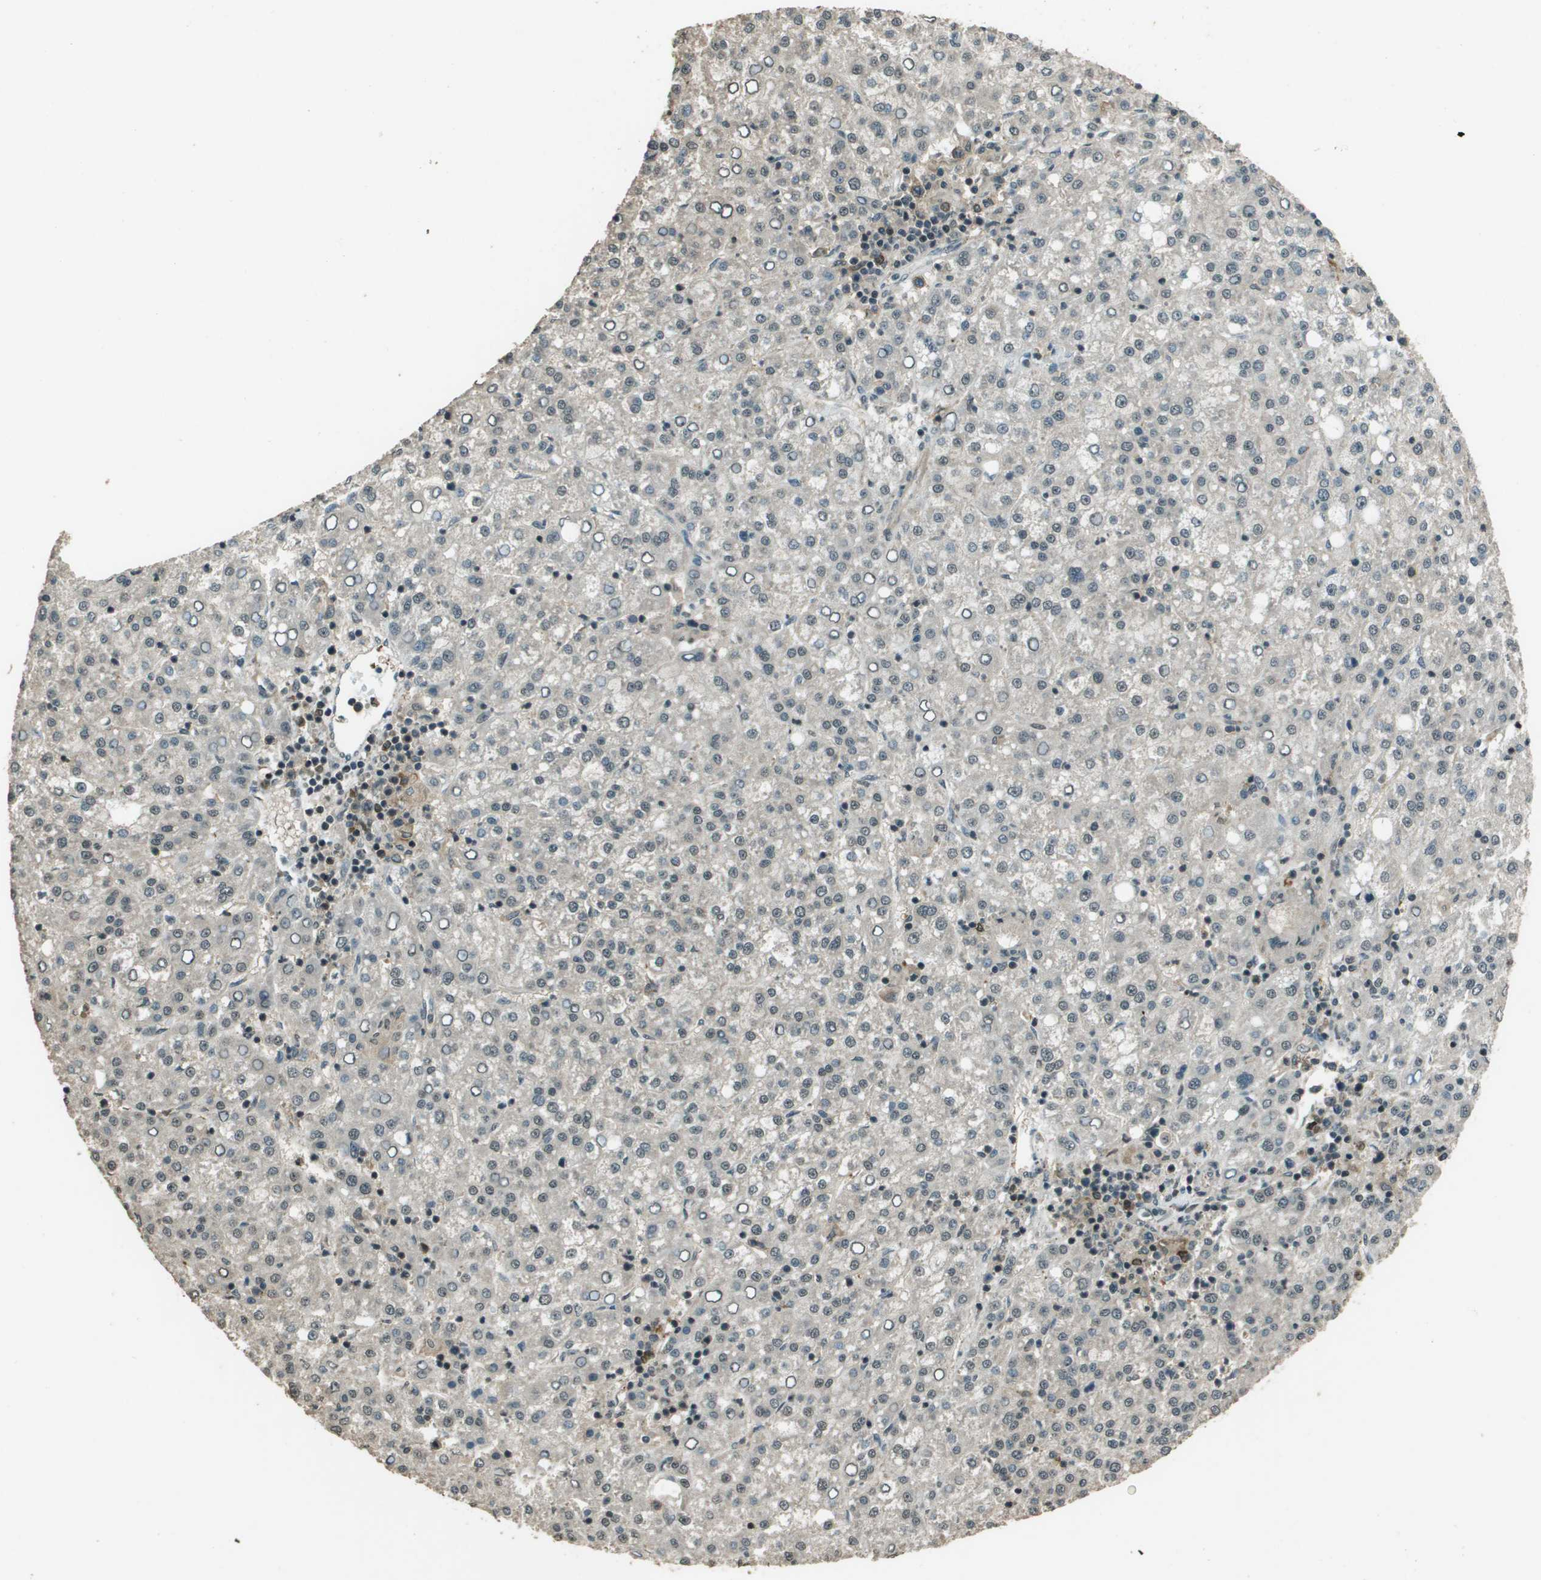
{"staining": {"intensity": "negative", "quantity": "none", "location": "none"}, "tissue": "liver cancer", "cell_type": "Tumor cells", "image_type": "cancer", "snomed": [{"axis": "morphology", "description": "Carcinoma, Hepatocellular, NOS"}, {"axis": "topography", "description": "Liver"}], "caption": "This histopathology image is of hepatocellular carcinoma (liver) stained with immunohistochemistry to label a protein in brown with the nuclei are counter-stained blue. There is no expression in tumor cells.", "gene": "SDC3", "patient": {"sex": "female", "age": 58}}